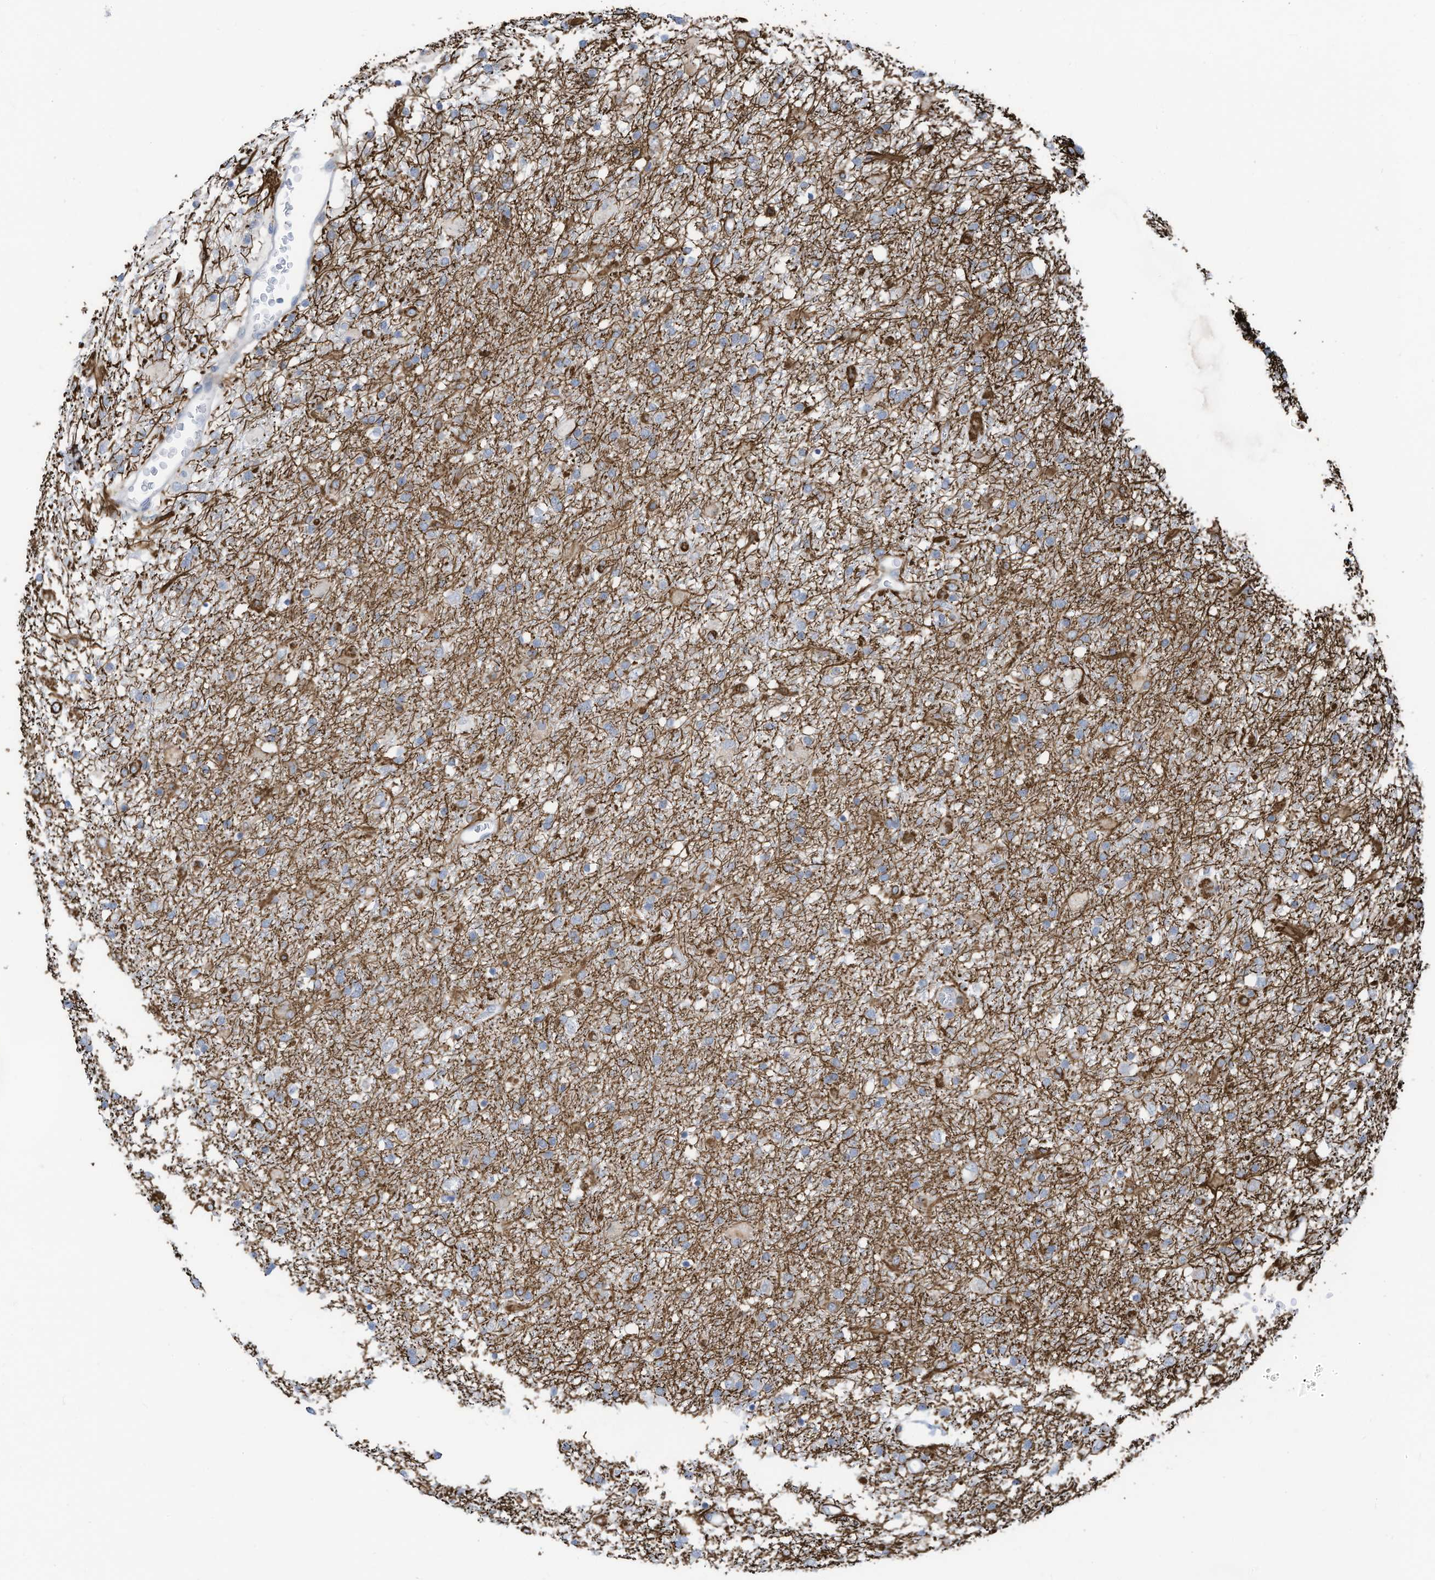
{"staining": {"intensity": "negative", "quantity": "none", "location": "none"}, "tissue": "glioma", "cell_type": "Tumor cells", "image_type": "cancer", "snomed": [{"axis": "morphology", "description": "Glioma, malignant, Low grade"}, {"axis": "topography", "description": "Brain"}], "caption": "Micrograph shows no significant protein expression in tumor cells of malignant glioma (low-grade).", "gene": "SLC1A5", "patient": {"sex": "male", "age": 65}}